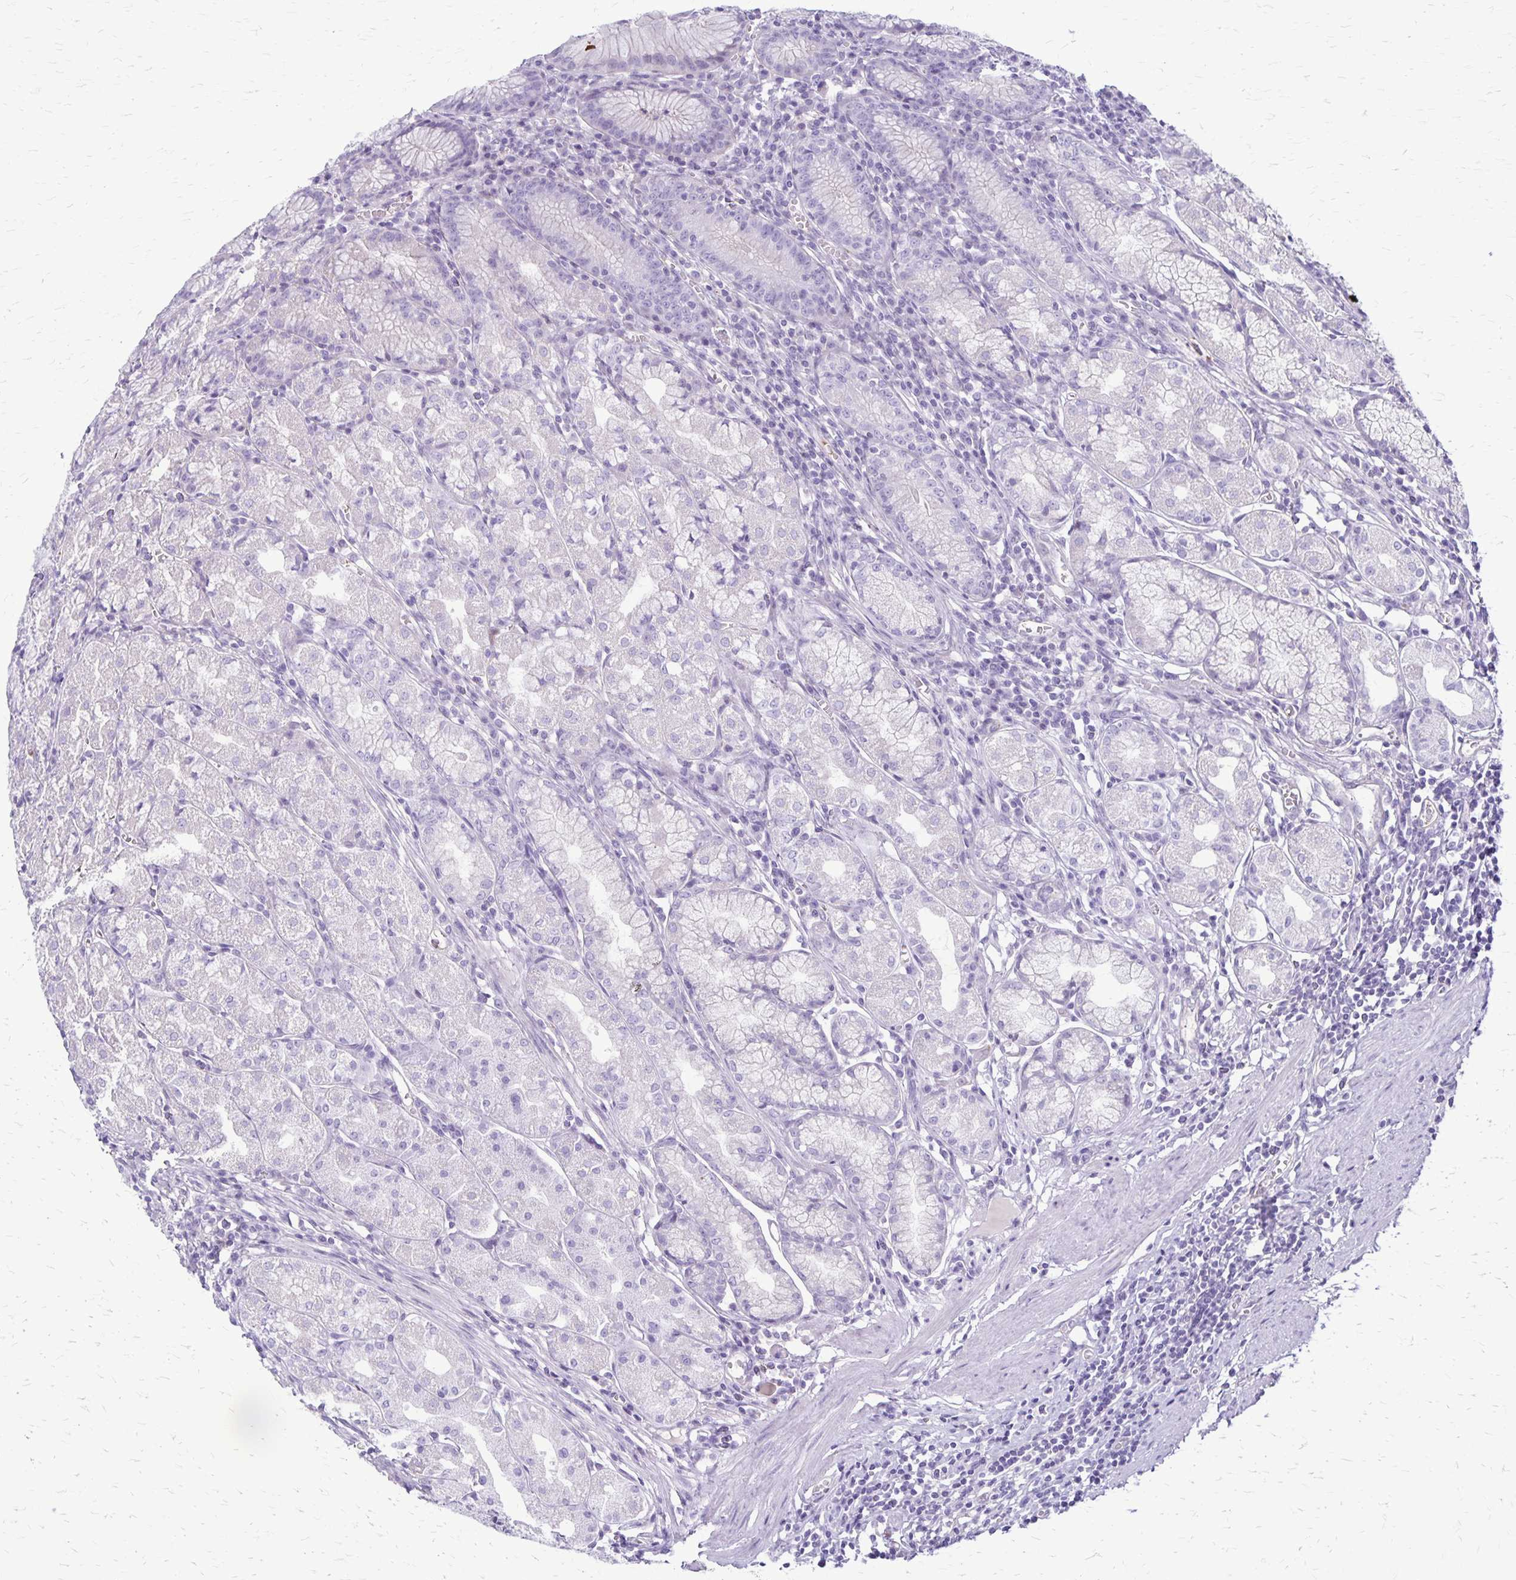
{"staining": {"intensity": "negative", "quantity": "none", "location": "none"}, "tissue": "stomach", "cell_type": "Glandular cells", "image_type": "normal", "snomed": [{"axis": "morphology", "description": "Normal tissue, NOS"}, {"axis": "topography", "description": "Stomach"}], "caption": "An image of human stomach is negative for staining in glandular cells. (DAB (3,3'-diaminobenzidine) IHC, high magnification).", "gene": "GP9", "patient": {"sex": "male", "age": 55}}